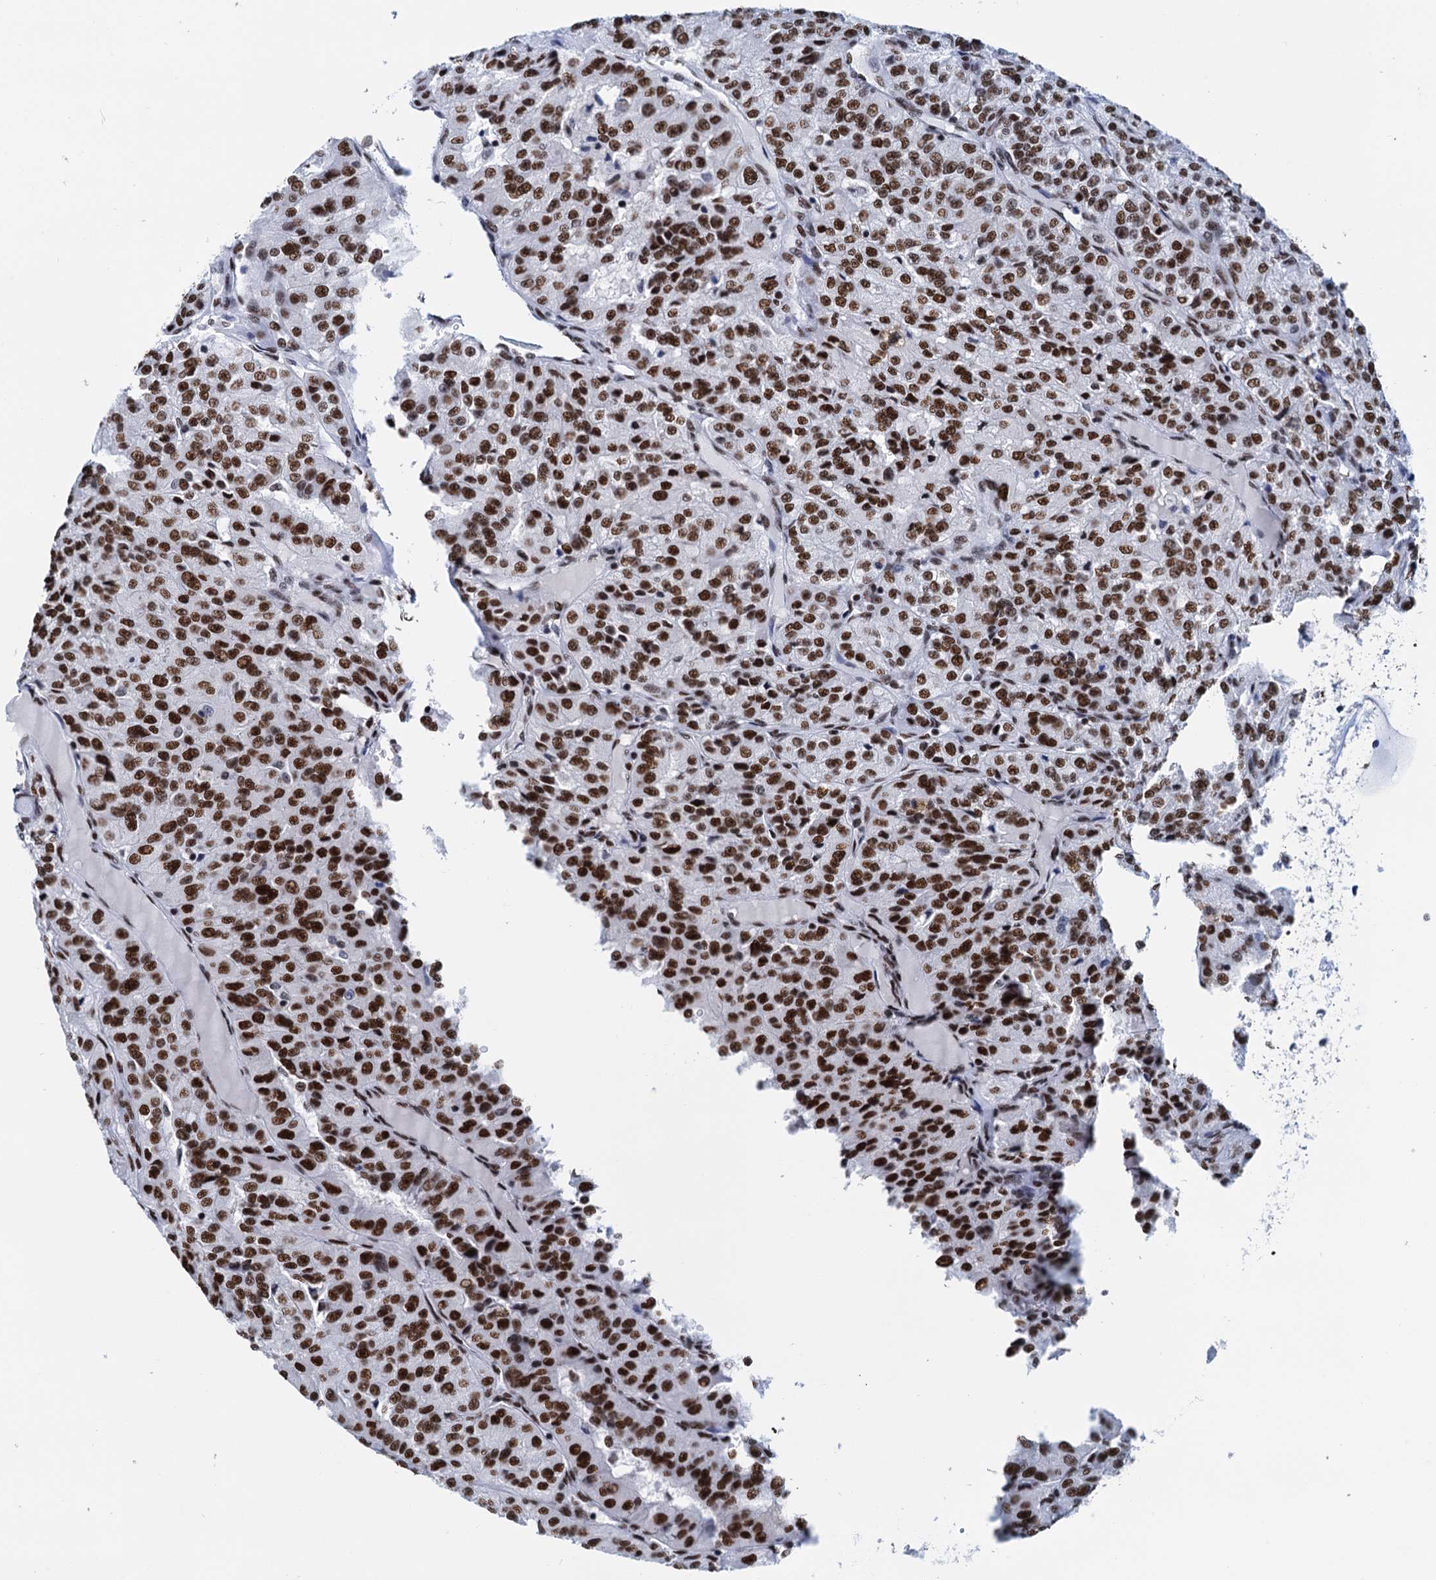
{"staining": {"intensity": "strong", "quantity": ">75%", "location": "nuclear"}, "tissue": "renal cancer", "cell_type": "Tumor cells", "image_type": "cancer", "snomed": [{"axis": "morphology", "description": "Adenocarcinoma, NOS"}, {"axis": "topography", "description": "Kidney"}], "caption": "A brown stain shows strong nuclear expression of a protein in human adenocarcinoma (renal) tumor cells.", "gene": "SLTM", "patient": {"sex": "female", "age": 63}}